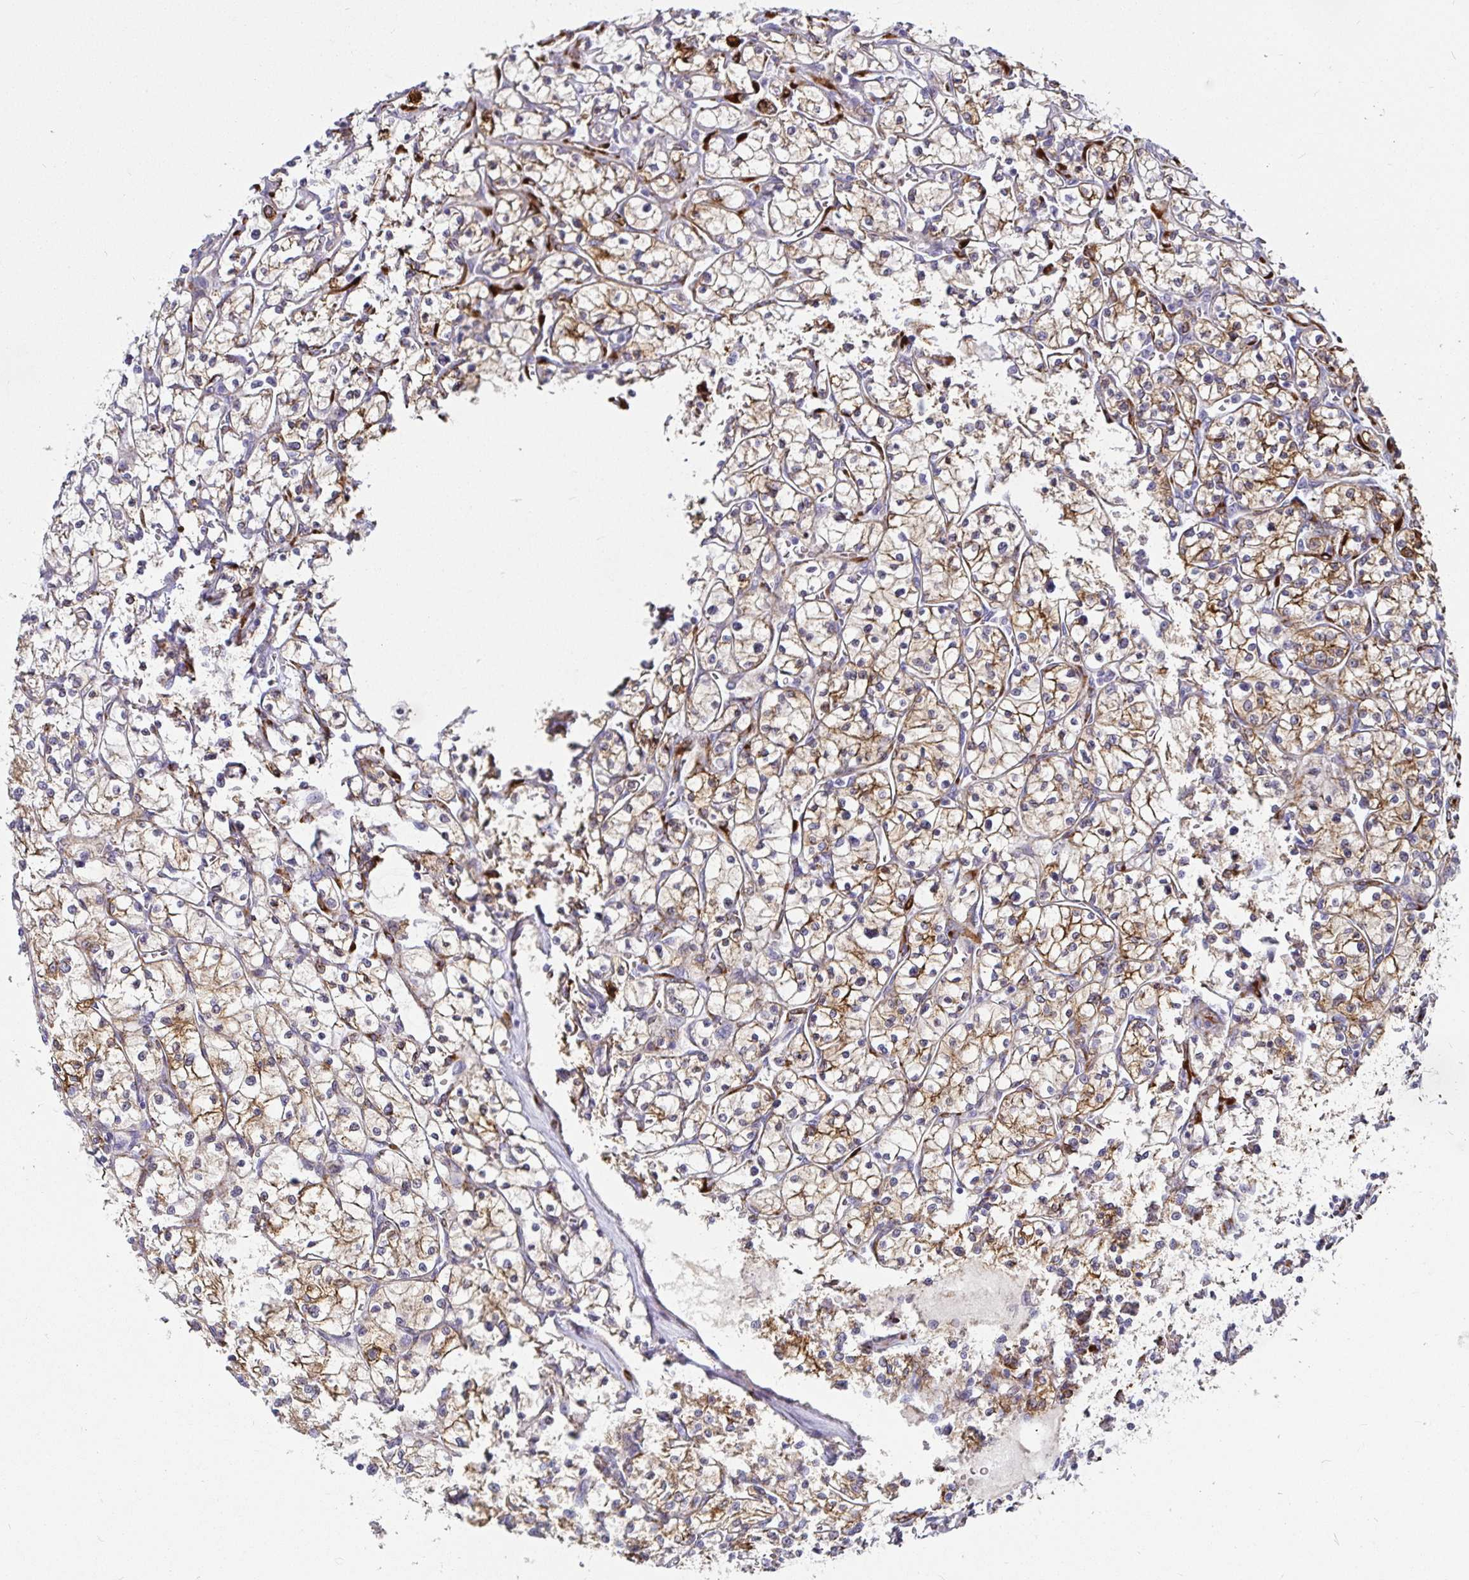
{"staining": {"intensity": "moderate", "quantity": "25%-75%", "location": "cytoplasmic/membranous"}, "tissue": "renal cancer", "cell_type": "Tumor cells", "image_type": "cancer", "snomed": [{"axis": "morphology", "description": "Adenocarcinoma, NOS"}, {"axis": "topography", "description": "Kidney"}], "caption": "Immunohistochemistry staining of renal adenocarcinoma, which exhibits medium levels of moderate cytoplasmic/membranous positivity in approximately 25%-75% of tumor cells indicating moderate cytoplasmic/membranous protein staining. The staining was performed using DAB (brown) for protein detection and nuclei were counterstained in hematoxylin (blue).", "gene": "P4HA2", "patient": {"sex": "female", "age": 64}}